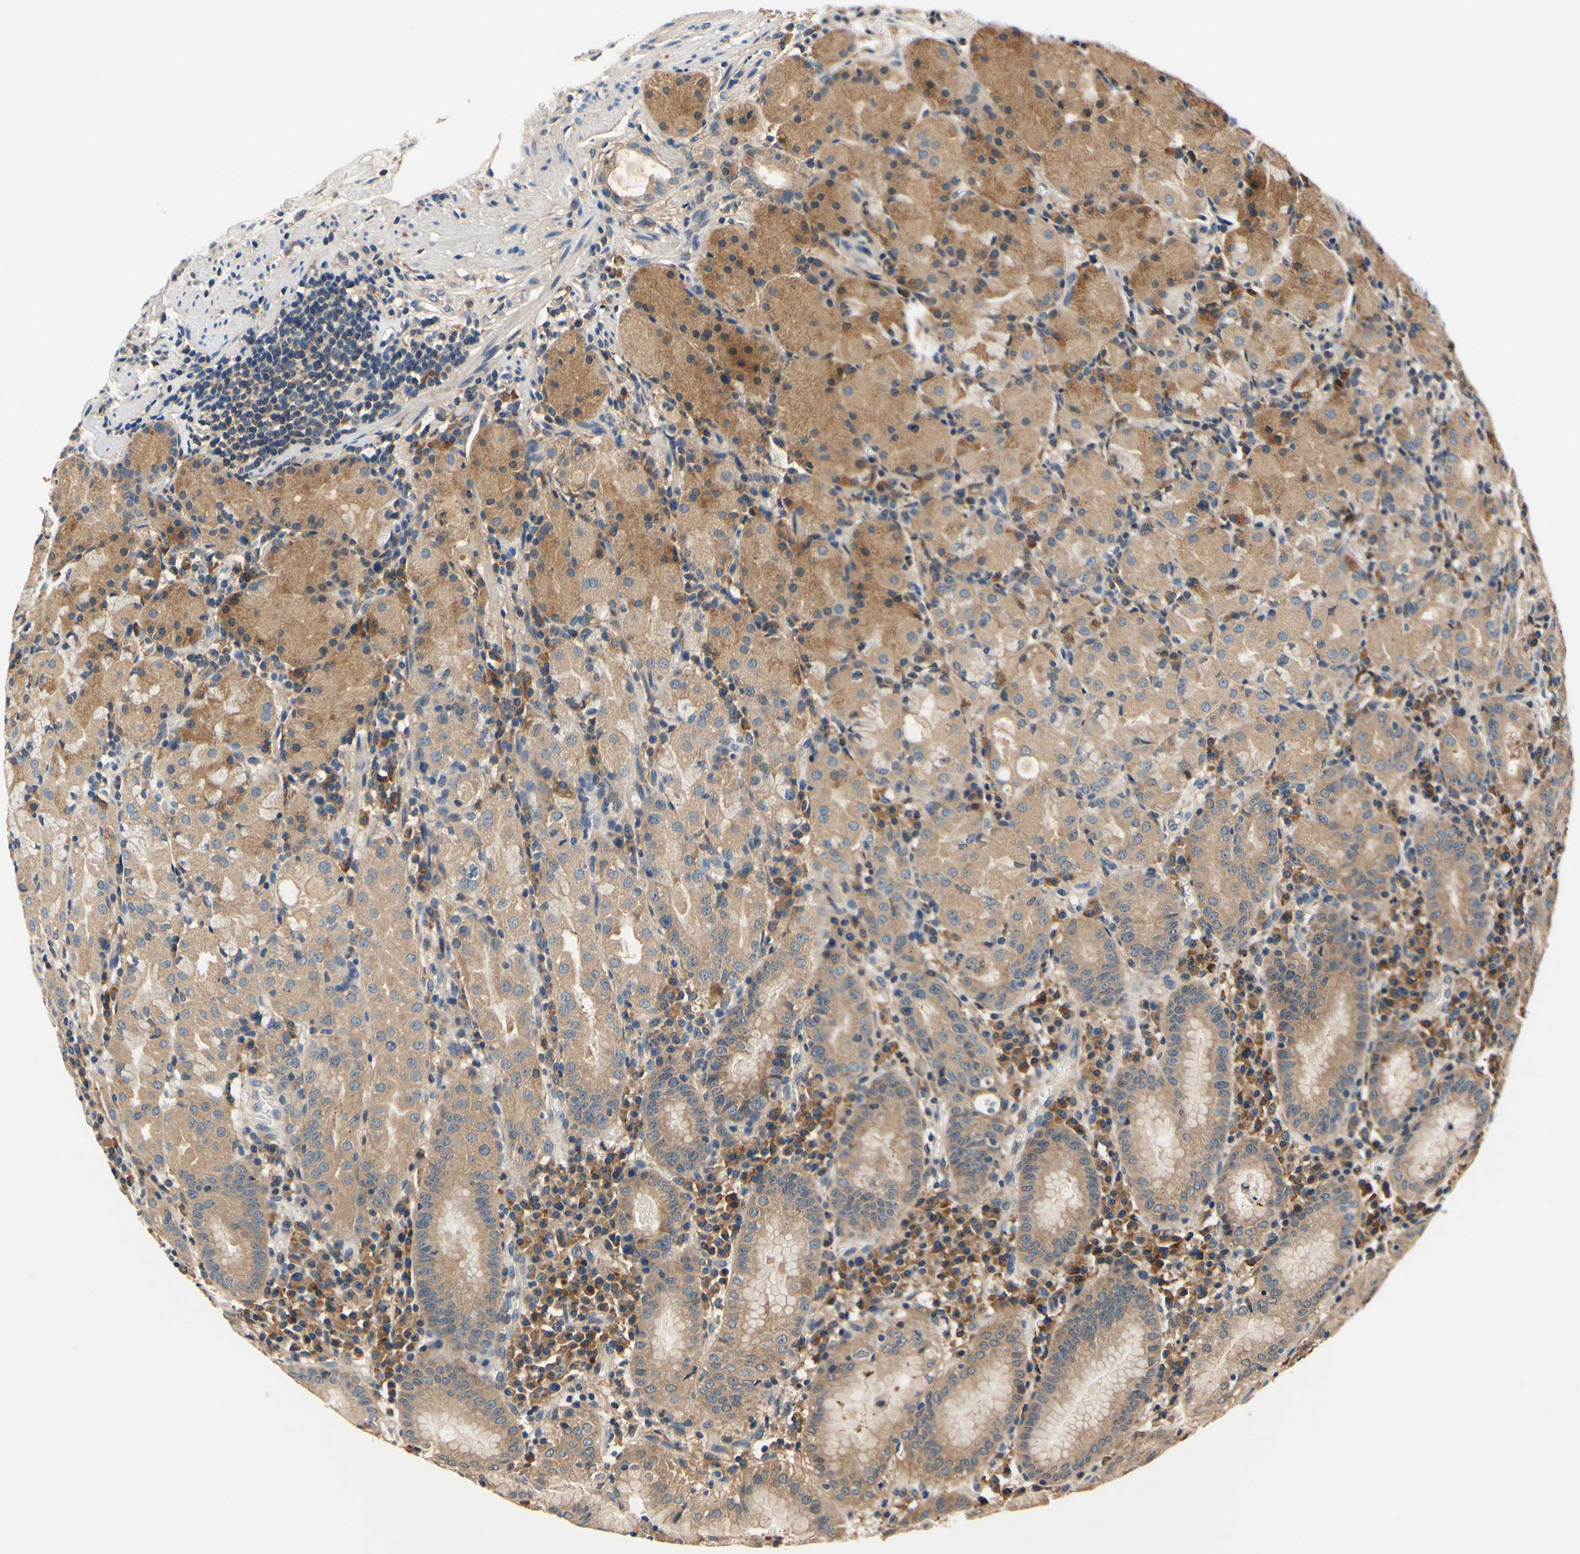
{"staining": {"intensity": "moderate", "quantity": "25%-75%", "location": "cytoplasmic/membranous"}, "tissue": "stomach", "cell_type": "Glandular cells", "image_type": "normal", "snomed": [{"axis": "morphology", "description": "Normal tissue, NOS"}, {"axis": "topography", "description": "Stomach"}, {"axis": "topography", "description": "Stomach, lower"}], "caption": "IHC (DAB (3,3'-diaminobenzidine)) staining of benign human stomach displays moderate cytoplasmic/membranous protein positivity in about 25%-75% of glandular cells.", "gene": "PLA2G4A", "patient": {"sex": "female", "age": 75}}